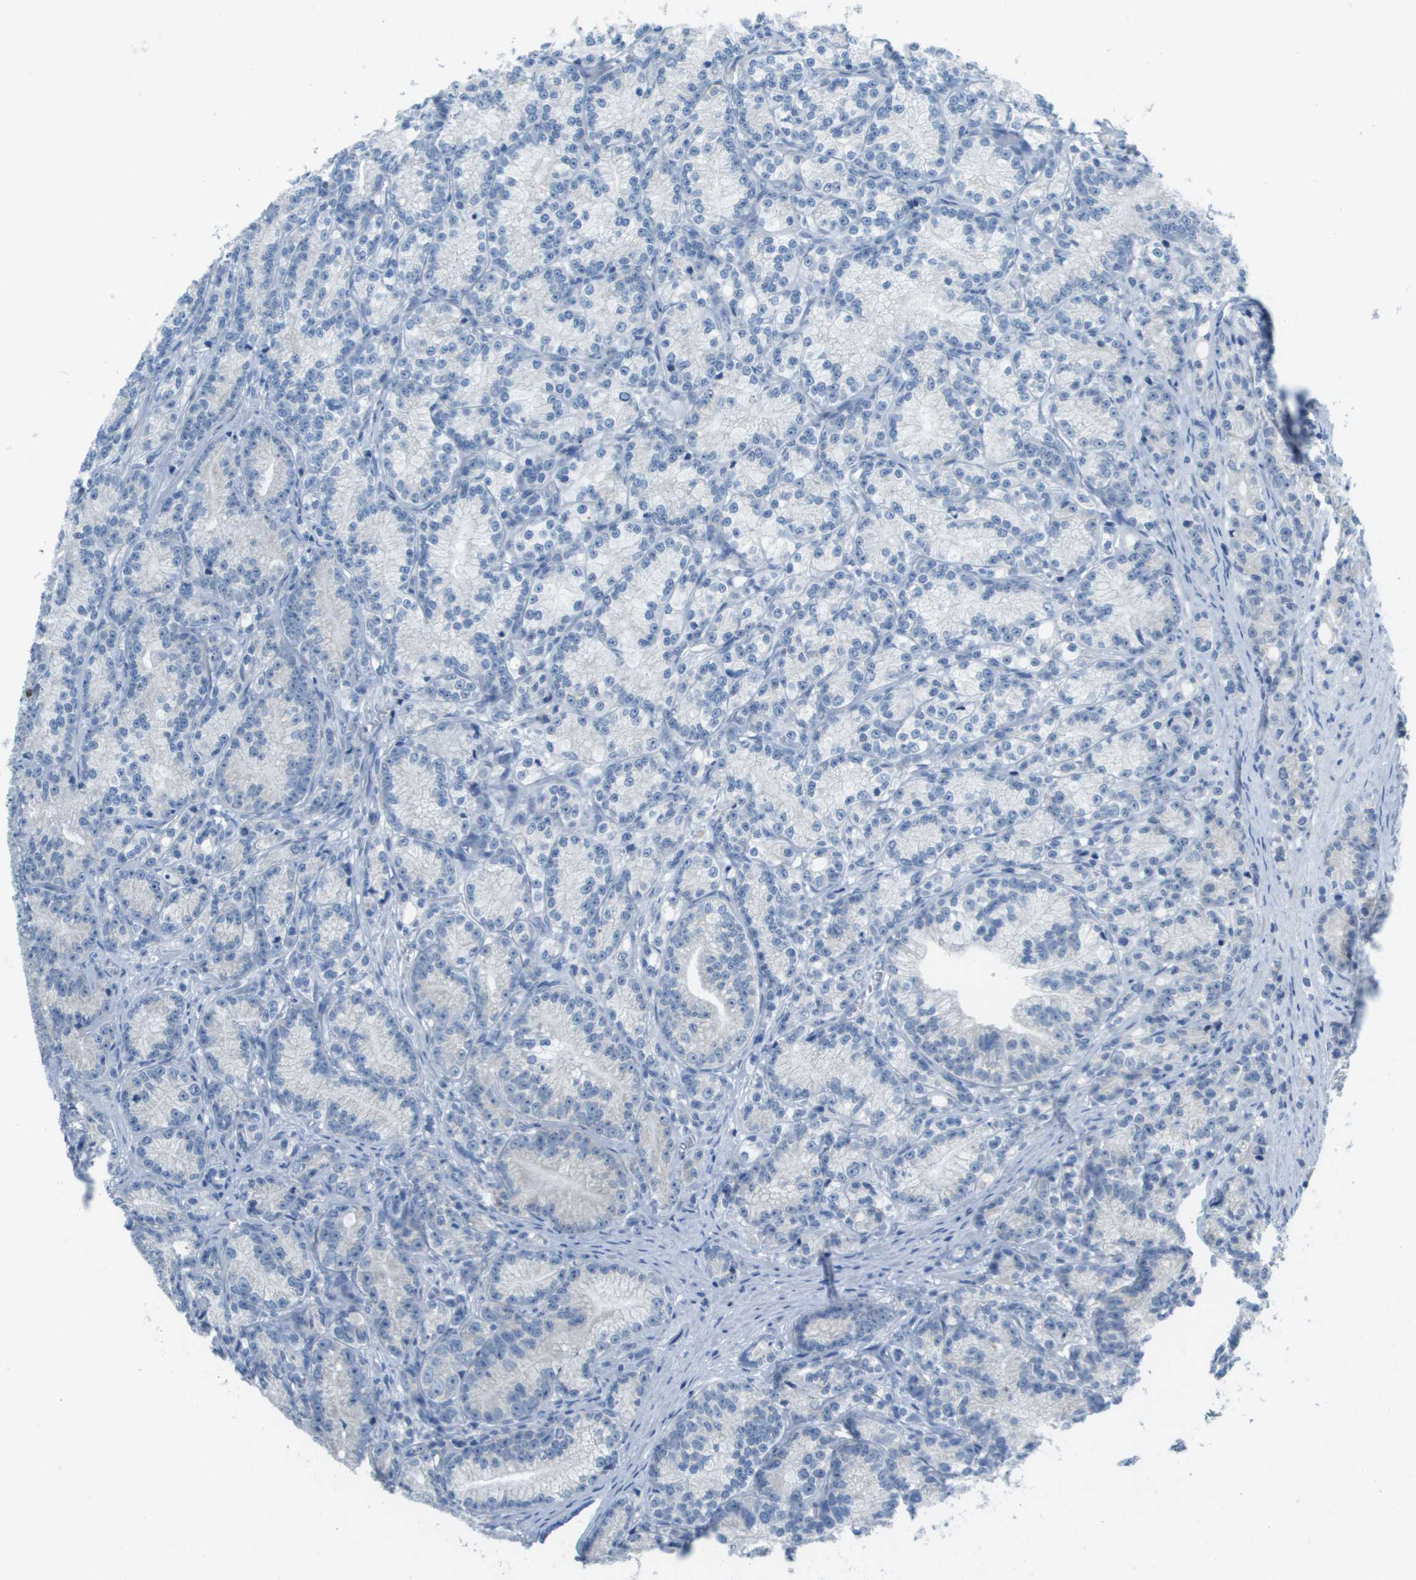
{"staining": {"intensity": "negative", "quantity": "none", "location": "none"}, "tissue": "prostate cancer", "cell_type": "Tumor cells", "image_type": "cancer", "snomed": [{"axis": "morphology", "description": "Adenocarcinoma, Low grade"}, {"axis": "topography", "description": "Prostate"}], "caption": "Tumor cells are negative for protein expression in human adenocarcinoma (low-grade) (prostate). The staining was performed using DAB to visualize the protein expression in brown, while the nuclei were stained in blue with hematoxylin (Magnification: 20x).", "gene": "PTGDR2", "patient": {"sex": "male", "age": 89}}